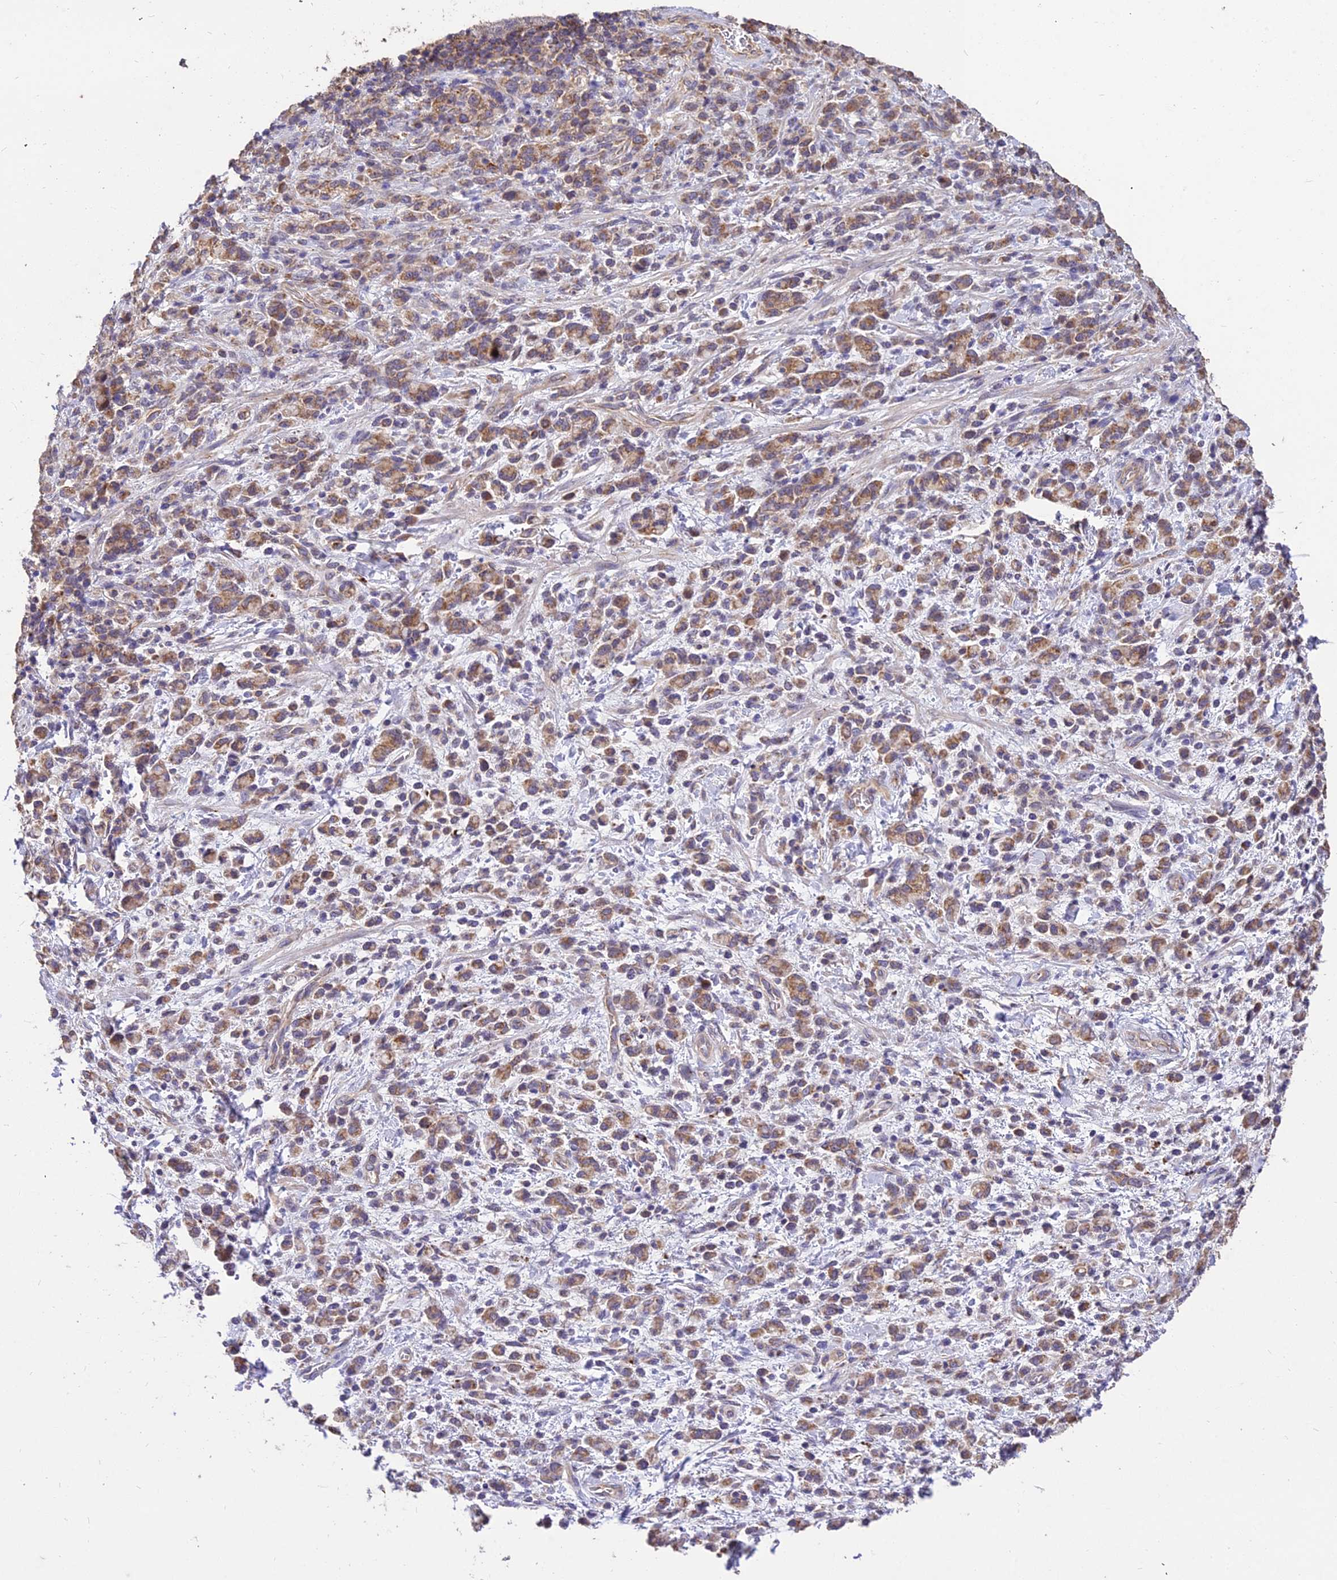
{"staining": {"intensity": "moderate", "quantity": ">75%", "location": "cytoplasmic/membranous"}, "tissue": "stomach cancer", "cell_type": "Tumor cells", "image_type": "cancer", "snomed": [{"axis": "morphology", "description": "Adenocarcinoma, NOS"}, {"axis": "topography", "description": "Stomach"}], "caption": "IHC staining of stomach cancer (adenocarcinoma), which displays medium levels of moderate cytoplasmic/membranous positivity in about >75% of tumor cells indicating moderate cytoplasmic/membranous protein positivity. The staining was performed using DAB (3,3'-diaminobenzidine) (brown) for protein detection and nuclei were counterstained in hematoxylin (blue).", "gene": "SDHD", "patient": {"sex": "male", "age": 77}}